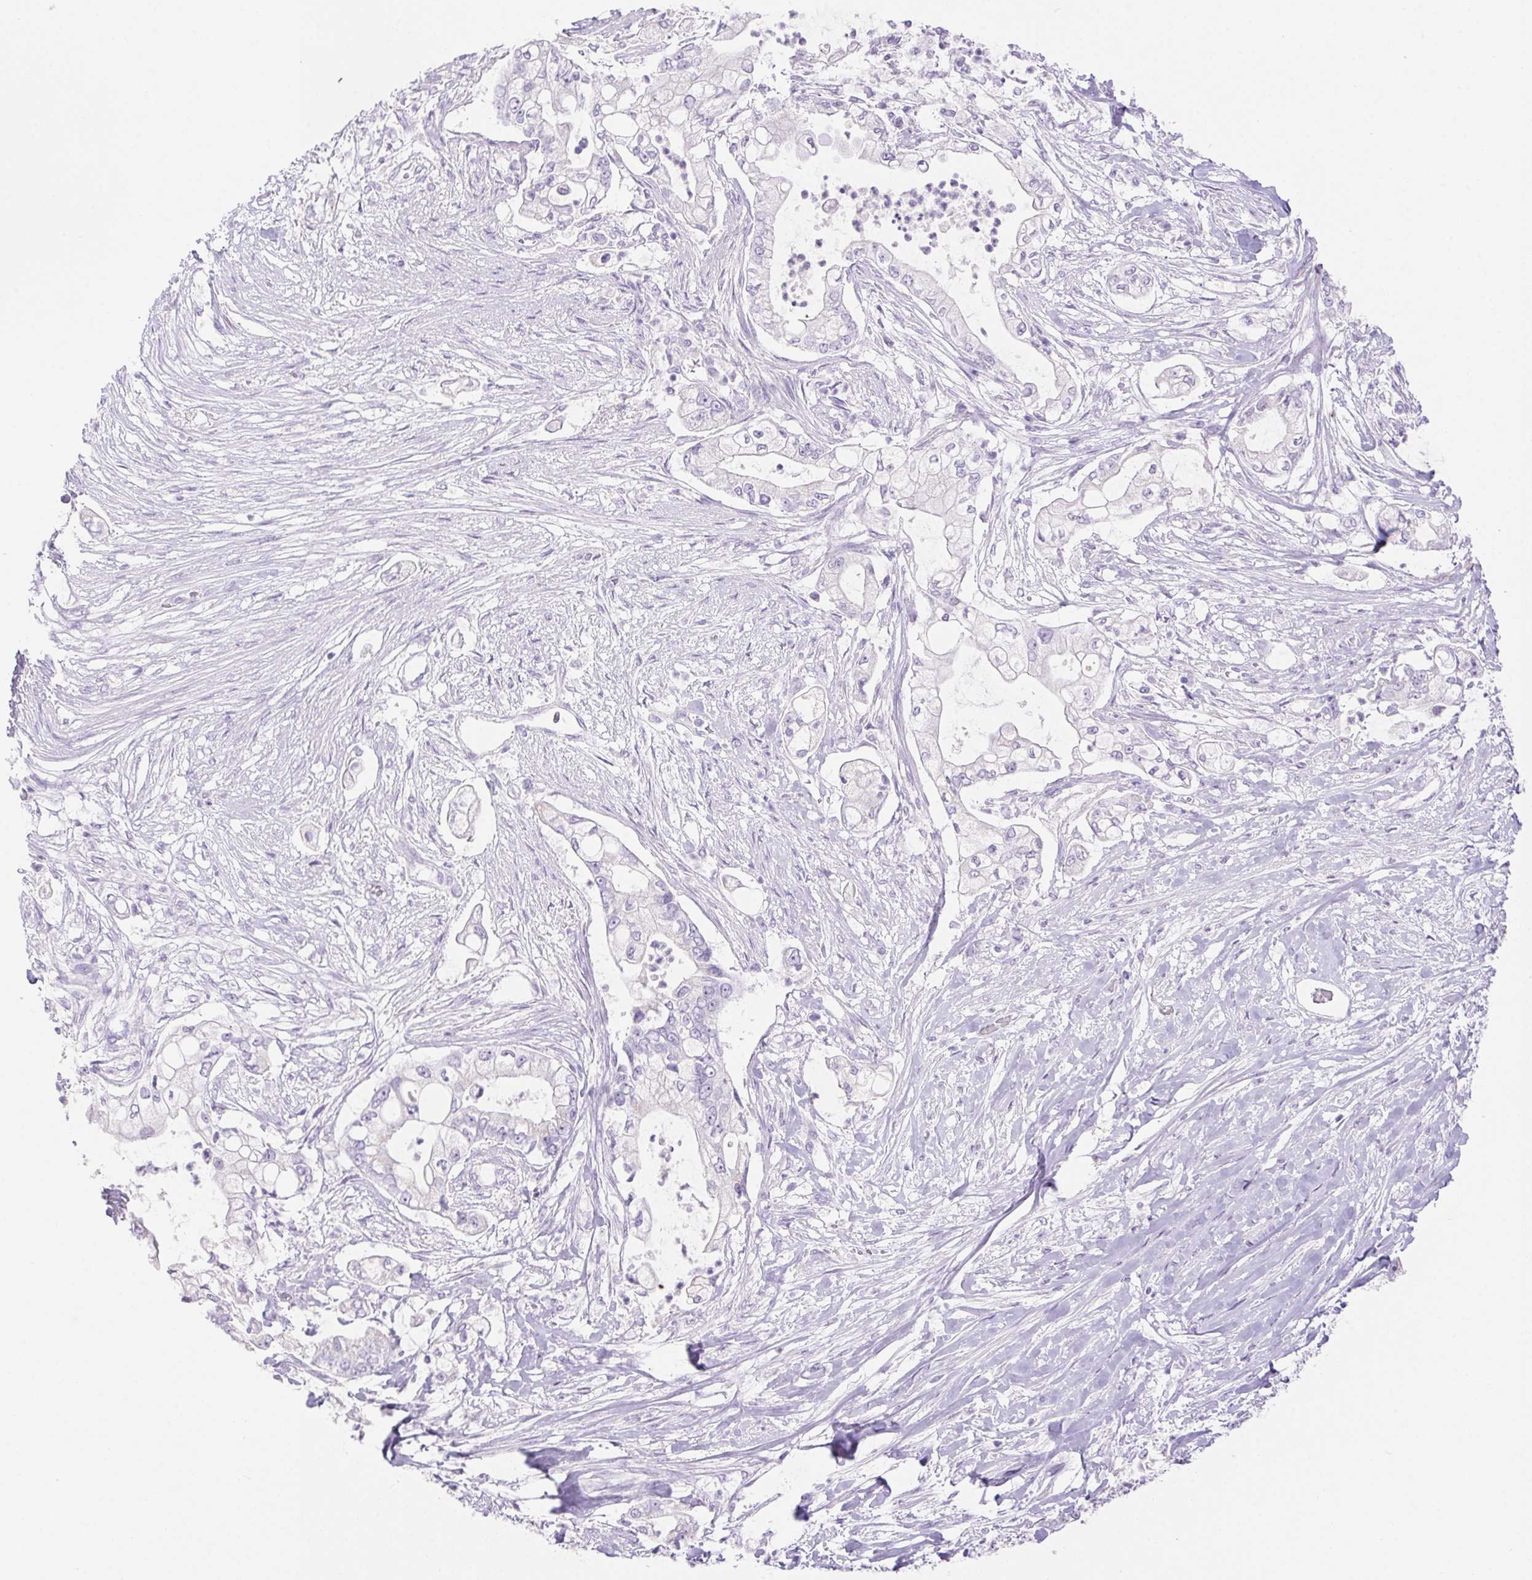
{"staining": {"intensity": "negative", "quantity": "none", "location": "none"}, "tissue": "pancreatic cancer", "cell_type": "Tumor cells", "image_type": "cancer", "snomed": [{"axis": "morphology", "description": "Adenocarcinoma, NOS"}, {"axis": "topography", "description": "Pancreas"}], "caption": "The histopathology image reveals no significant positivity in tumor cells of pancreatic adenocarcinoma.", "gene": "ERP27", "patient": {"sex": "female", "age": 69}}